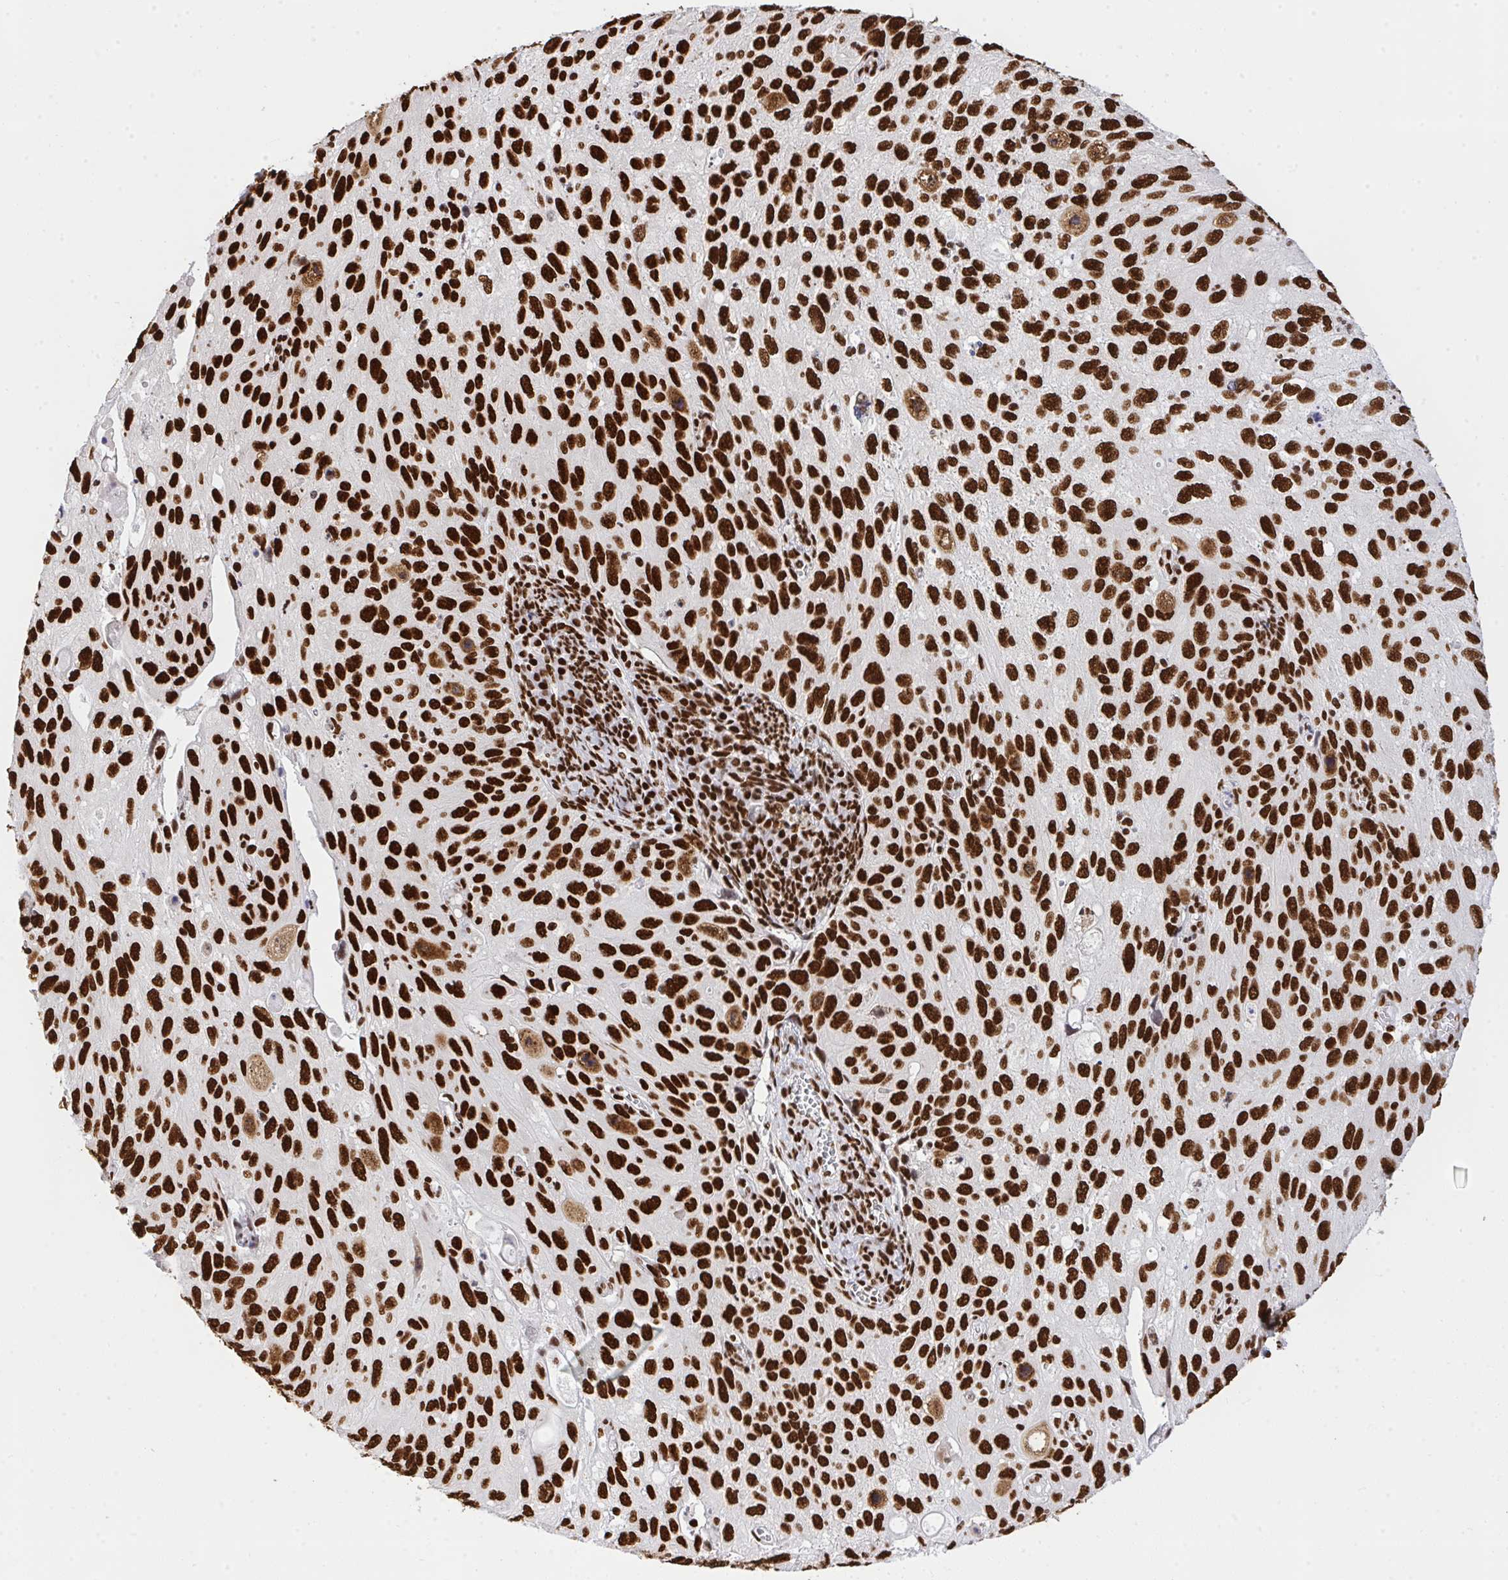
{"staining": {"intensity": "strong", "quantity": ">75%", "location": "nuclear"}, "tissue": "cervical cancer", "cell_type": "Tumor cells", "image_type": "cancer", "snomed": [{"axis": "morphology", "description": "Squamous cell carcinoma, NOS"}, {"axis": "topography", "description": "Cervix"}], "caption": "Approximately >75% of tumor cells in human cervical squamous cell carcinoma show strong nuclear protein positivity as visualized by brown immunohistochemical staining.", "gene": "HNRNPL", "patient": {"sex": "female", "age": 70}}